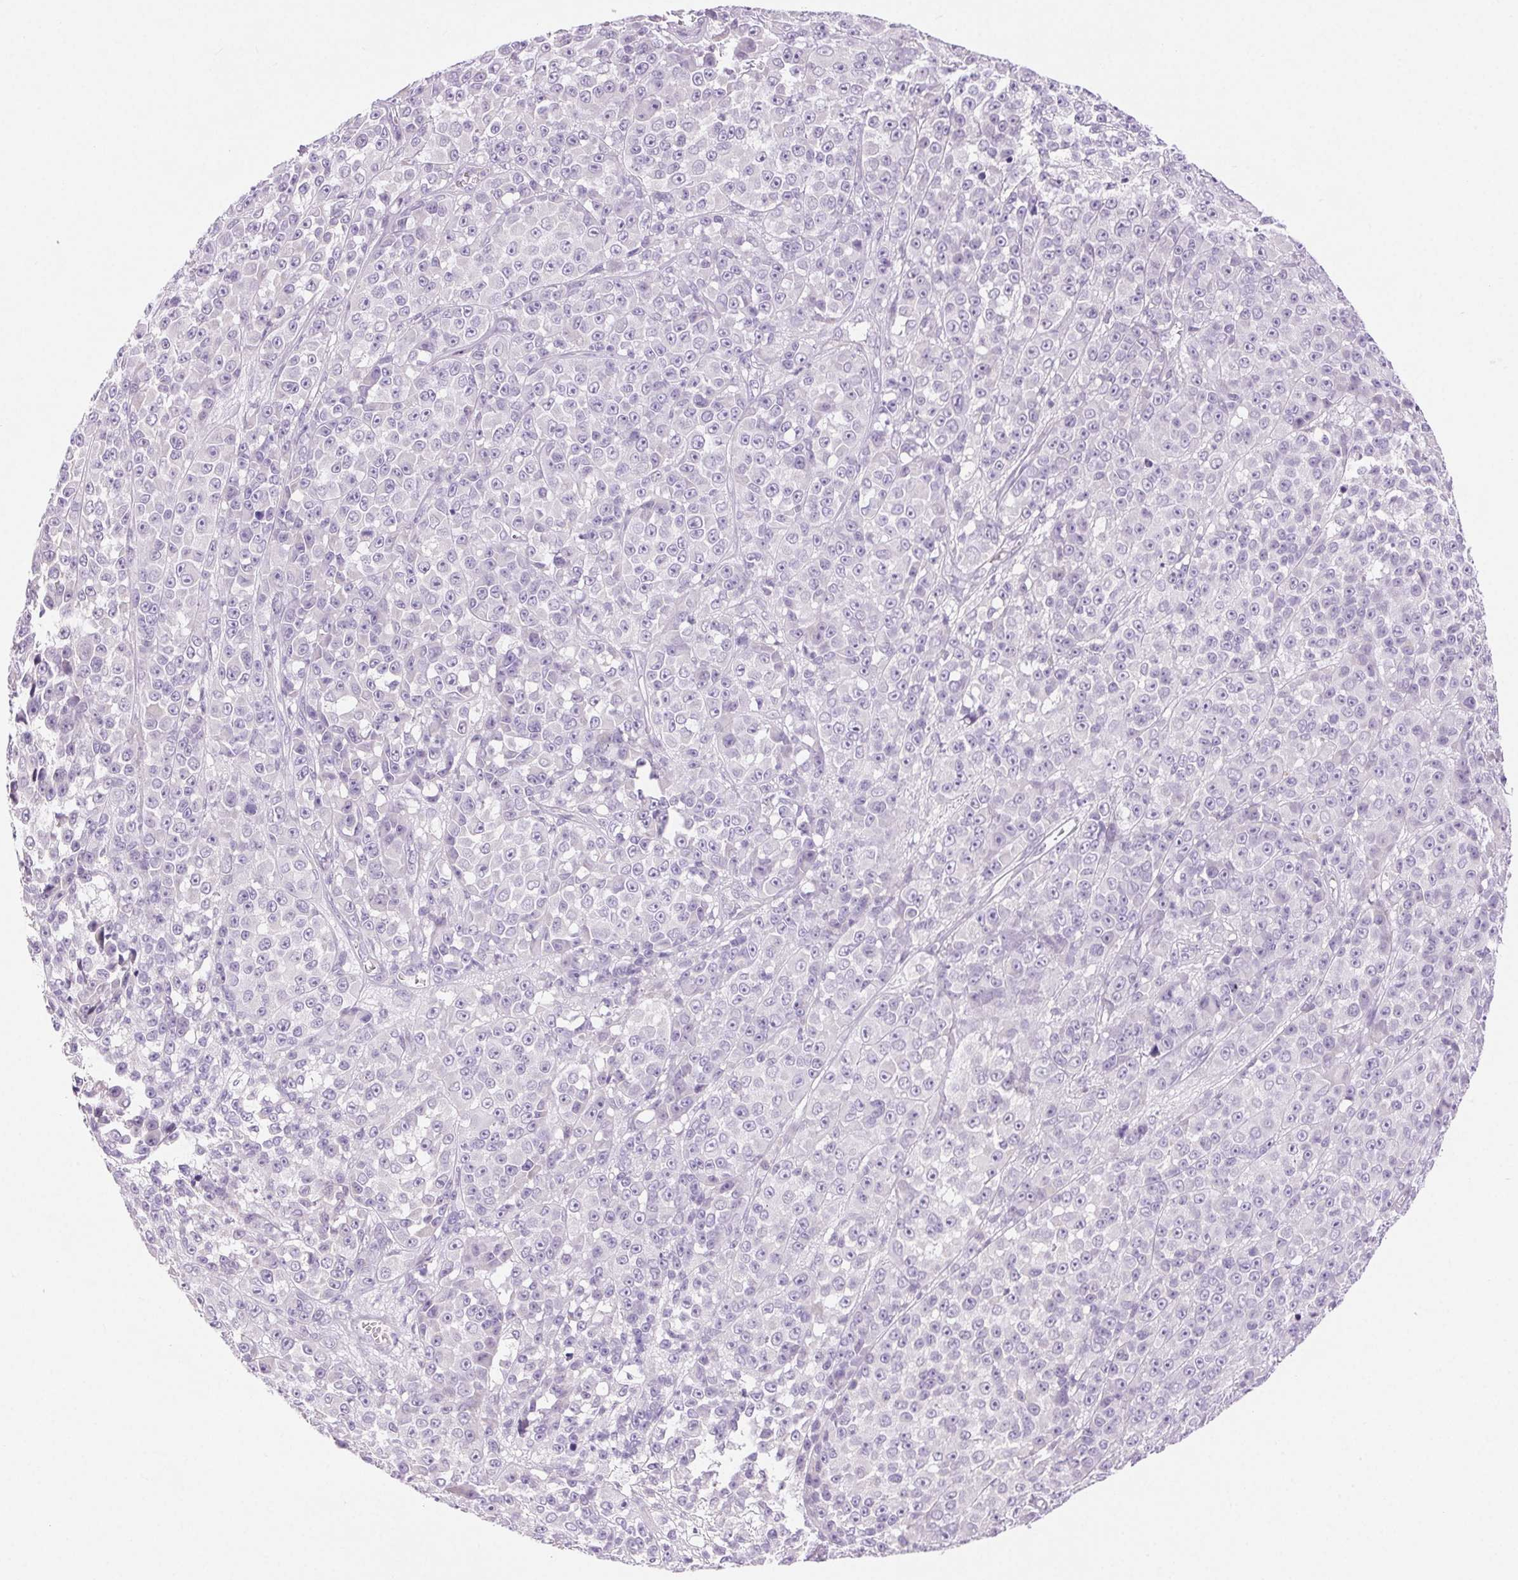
{"staining": {"intensity": "negative", "quantity": "none", "location": "none"}, "tissue": "melanoma", "cell_type": "Tumor cells", "image_type": "cancer", "snomed": [{"axis": "morphology", "description": "Malignant melanoma, NOS"}, {"axis": "topography", "description": "Skin"}, {"axis": "topography", "description": "Skin of back"}], "caption": "Immunohistochemistry micrograph of neoplastic tissue: malignant melanoma stained with DAB (3,3'-diaminobenzidine) displays no significant protein positivity in tumor cells. (DAB immunohistochemistry (IHC), high magnification).", "gene": "ARHGAP11B", "patient": {"sex": "male", "age": 91}}